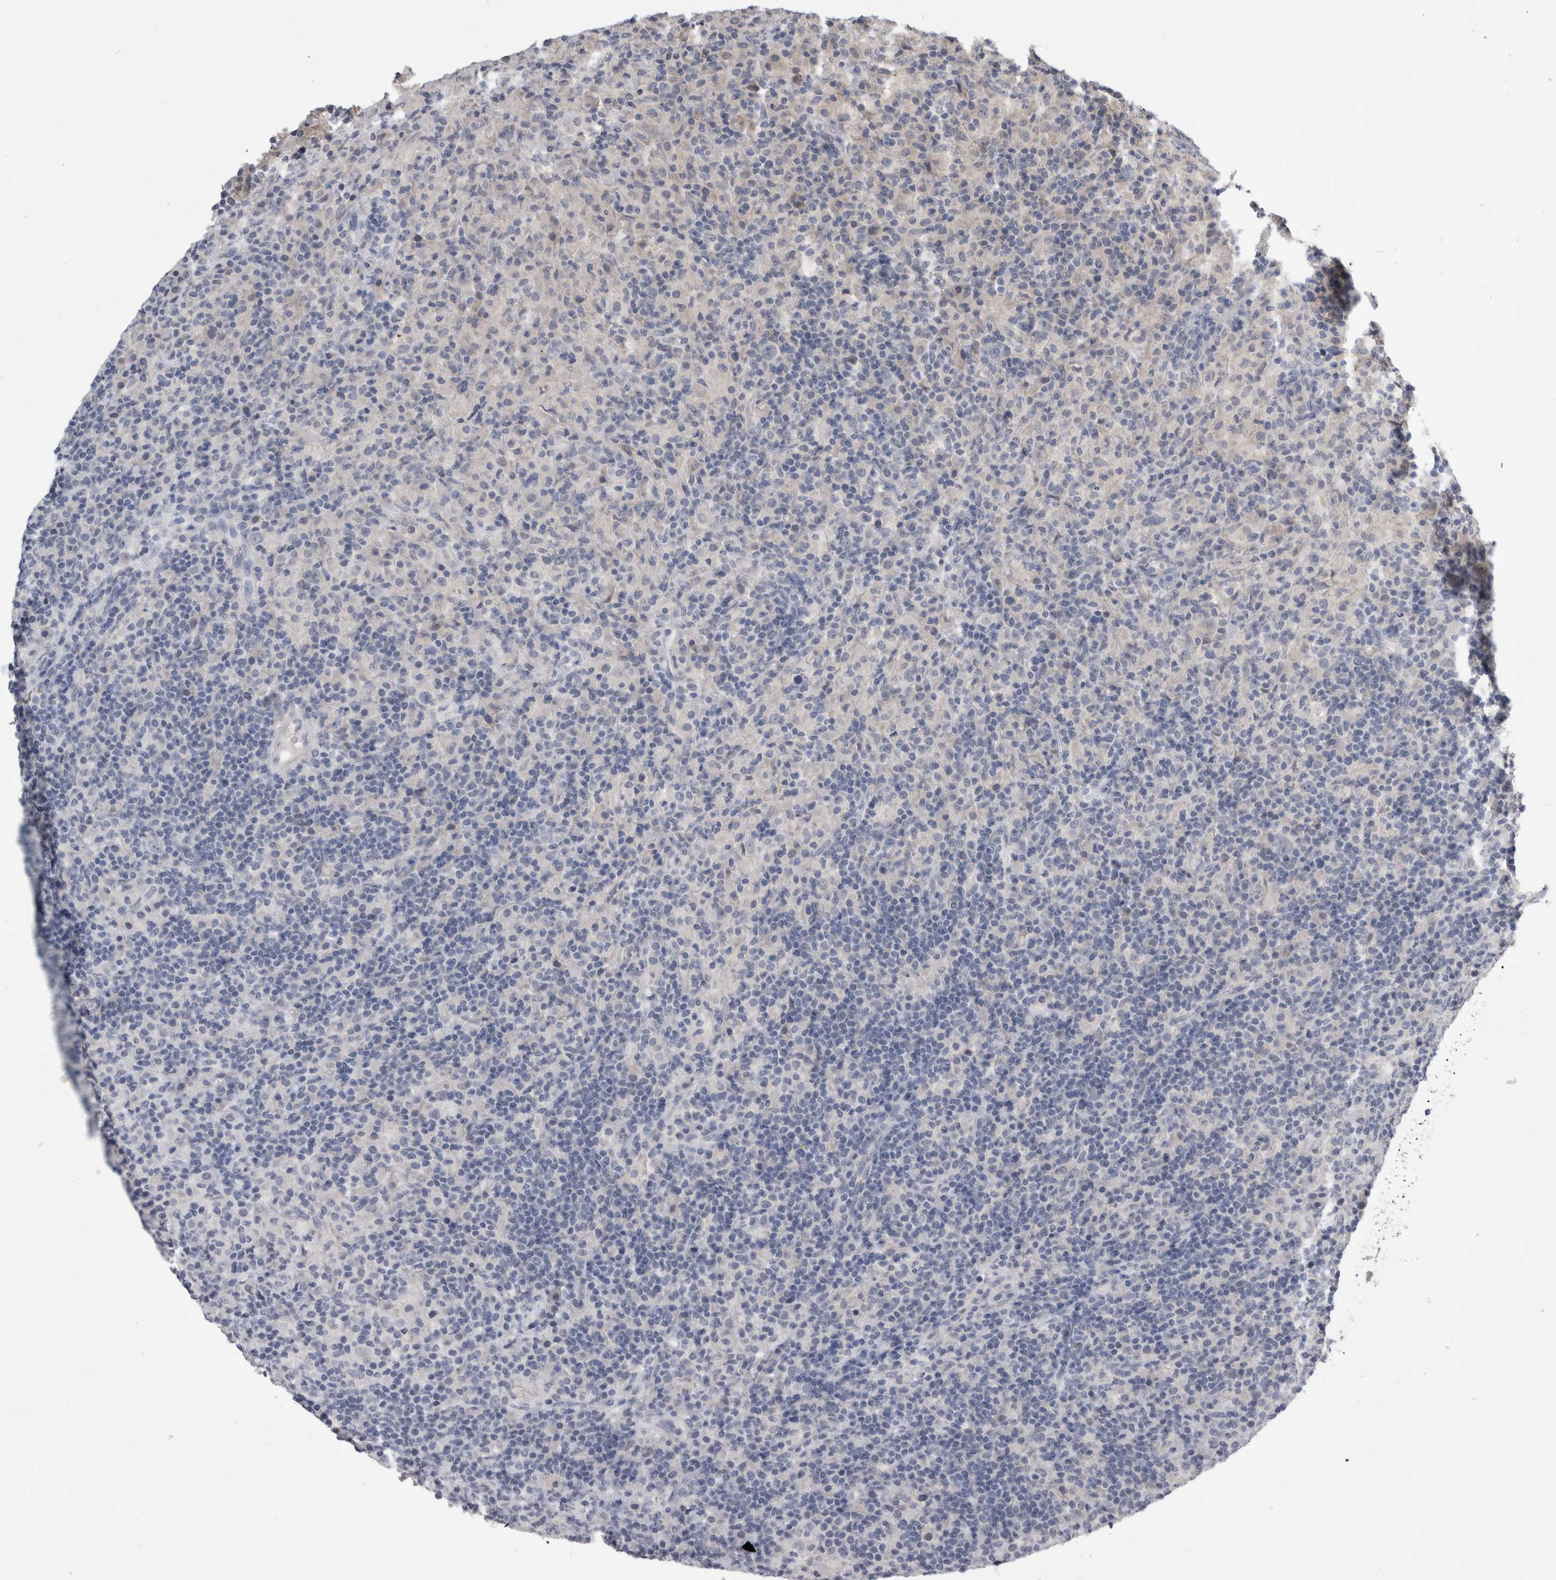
{"staining": {"intensity": "negative", "quantity": "none", "location": "none"}, "tissue": "lymphoma", "cell_type": "Tumor cells", "image_type": "cancer", "snomed": [{"axis": "morphology", "description": "Hodgkin's disease, NOS"}, {"axis": "topography", "description": "Lymph node"}], "caption": "Tumor cells are negative for brown protein staining in Hodgkin's disease.", "gene": "ANXA13", "patient": {"sex": "male", "age": 70}}